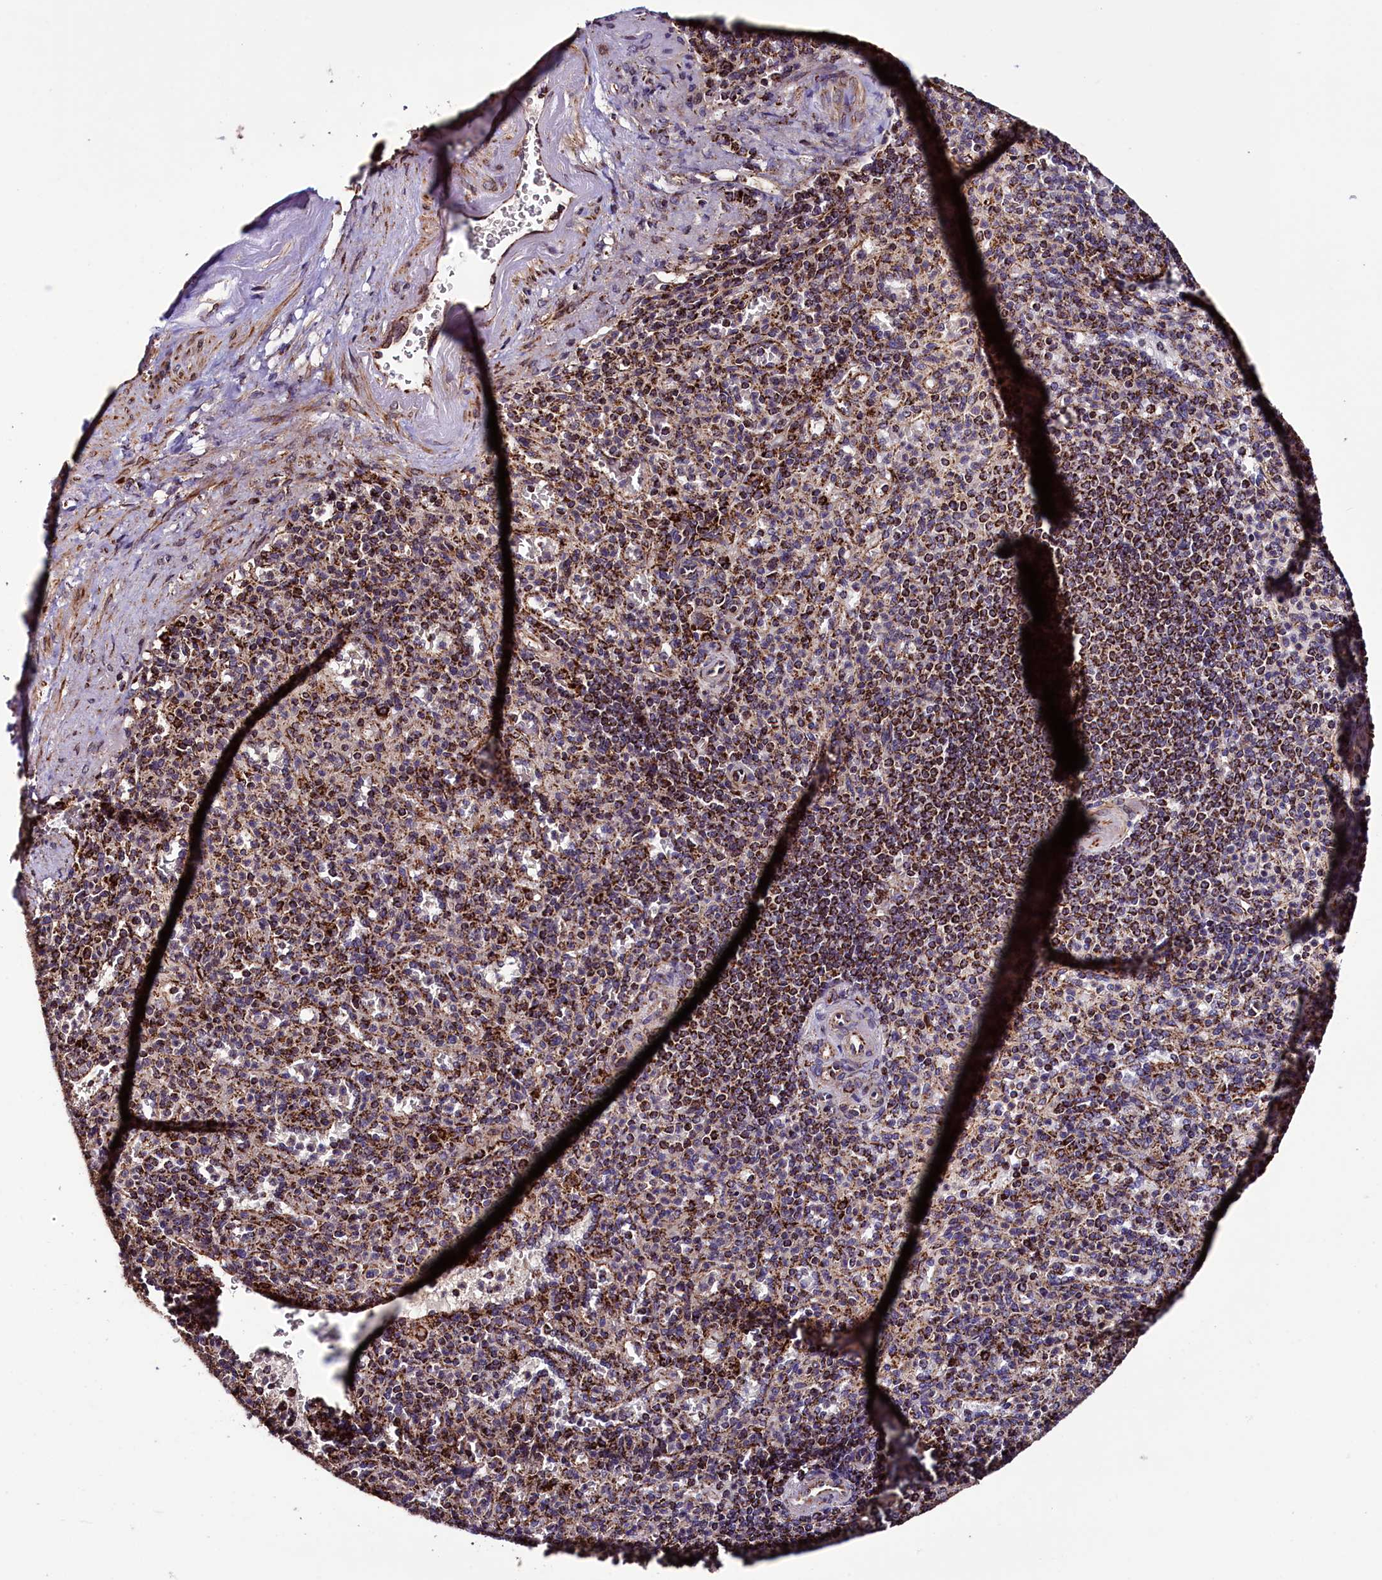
{"staining": {"intensity": "strong", "quantity": "25%-75%", "location": "cytoplasmic/membranous"}, "tissue": "spleen", "cell_type": "Cells in red pulp", "image_type": "normal", "snomed": [{"axis": "morphology", "description": "Normal tissue, NOS"}, {"axis": "topography", "description": "Spleen"}], "caption": "This micrograph reveals IHC staining of normal spleen, with high strong cytoplasmic/membranous expression in approximately 25%-75% of cells in red pulp.", "gene": "KLC2", "patient": {"sex": "female", "age": 74}}